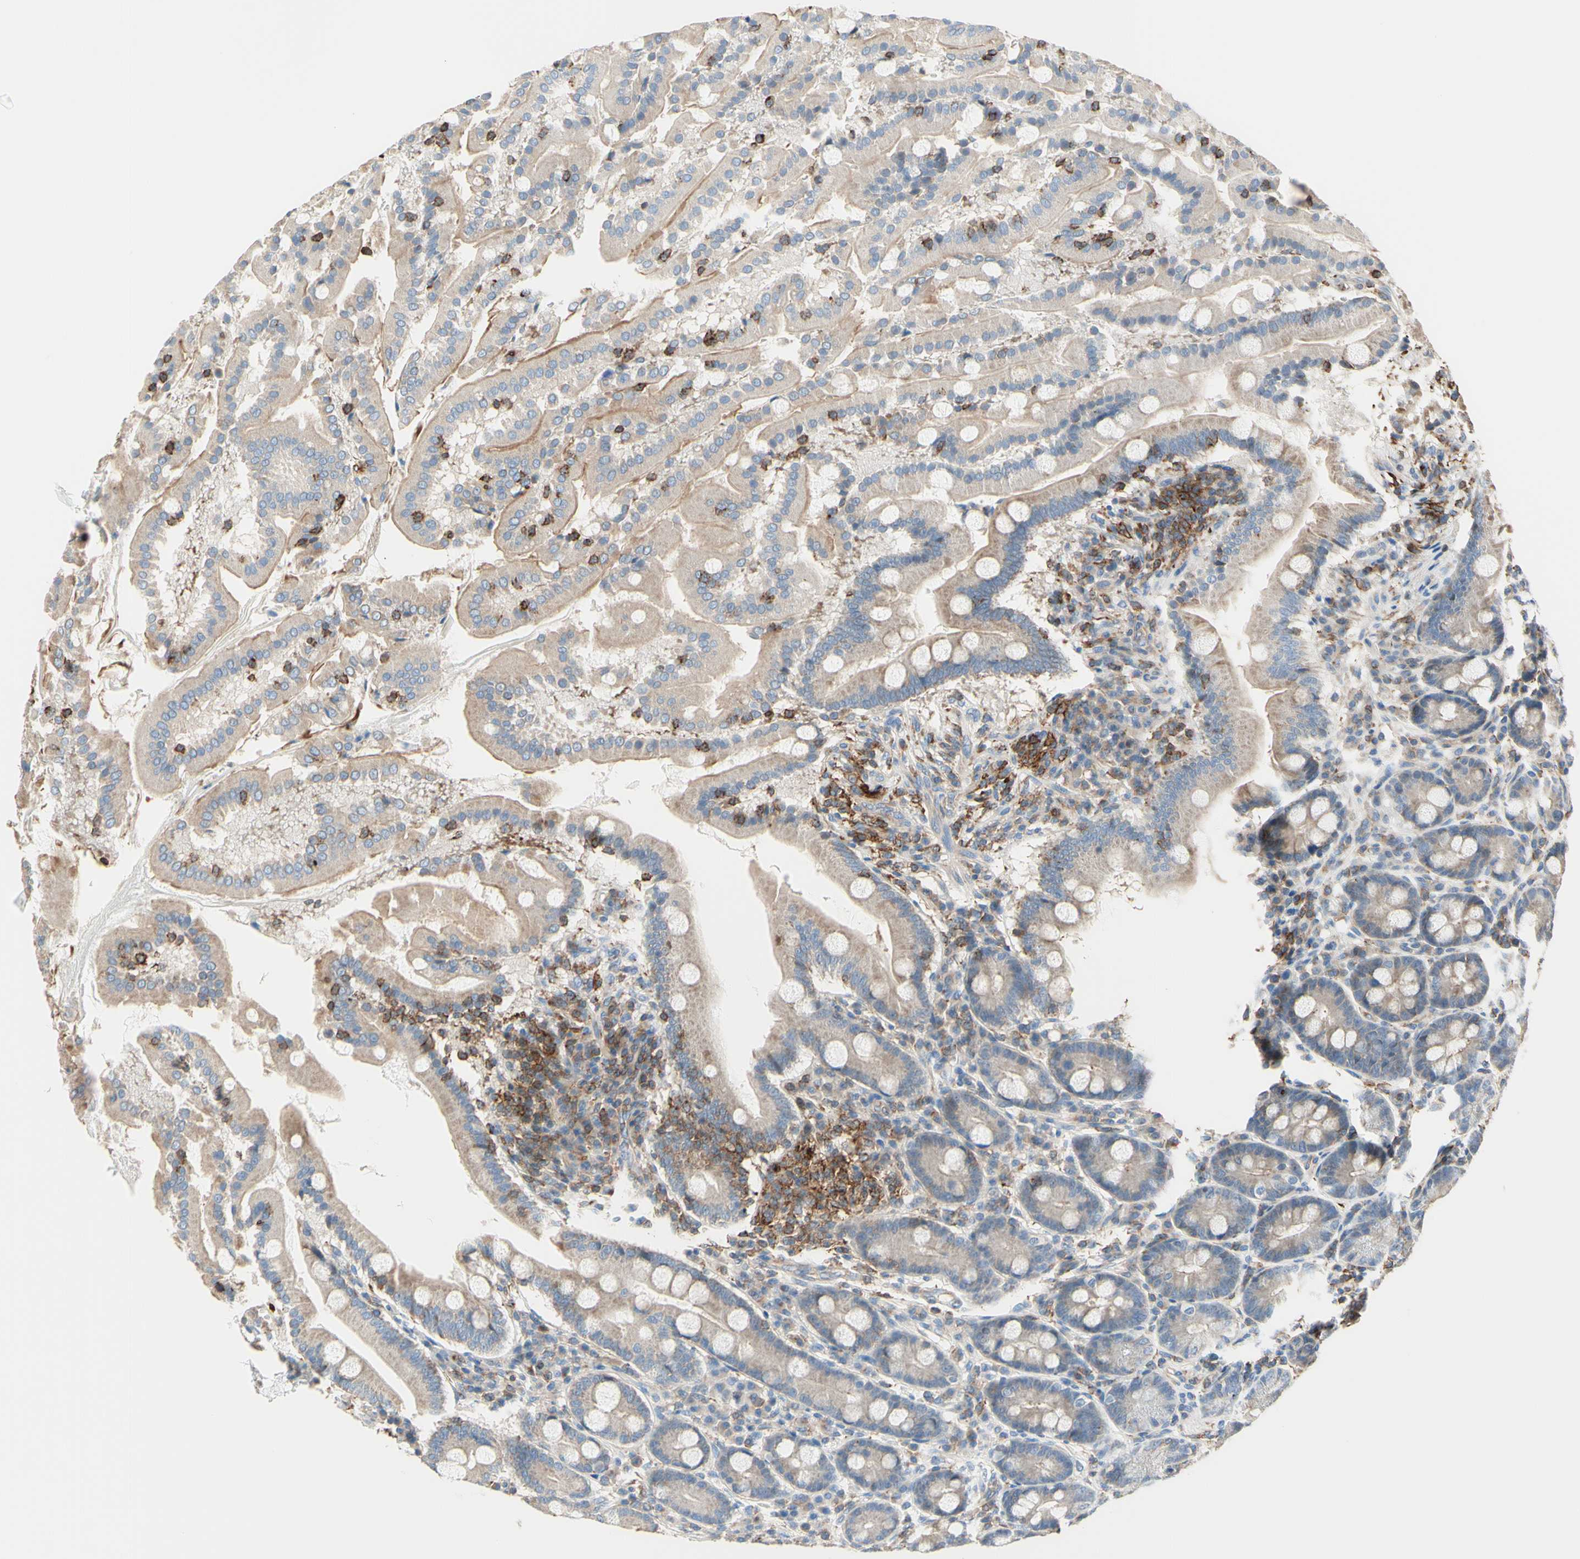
{"staining": {"intensity": "moderate", "quantity": "25%-75%", "location": "cytoplasmic/membranous"}, "tissue": "duodenum", "cell_type": "Glandular cells", "image_type": "normal", "snomed": [{"axis": "morphology", "description": "Normal tissue, NOS"}, {"axis": "topography", "description": "Duodenum"}], "caption": "A brown stain shows moderate cytoplasmic/membranous staining of a protein in glandular cells of benign human duodenum. The staining was performed using DAB to visualize the protein expression in brown, while the nuclei were stained in blue with hematoxylin (Magnification: 20x).", "gene": "SEMA4C", "patient": {"sex": "male", "age": 50}}